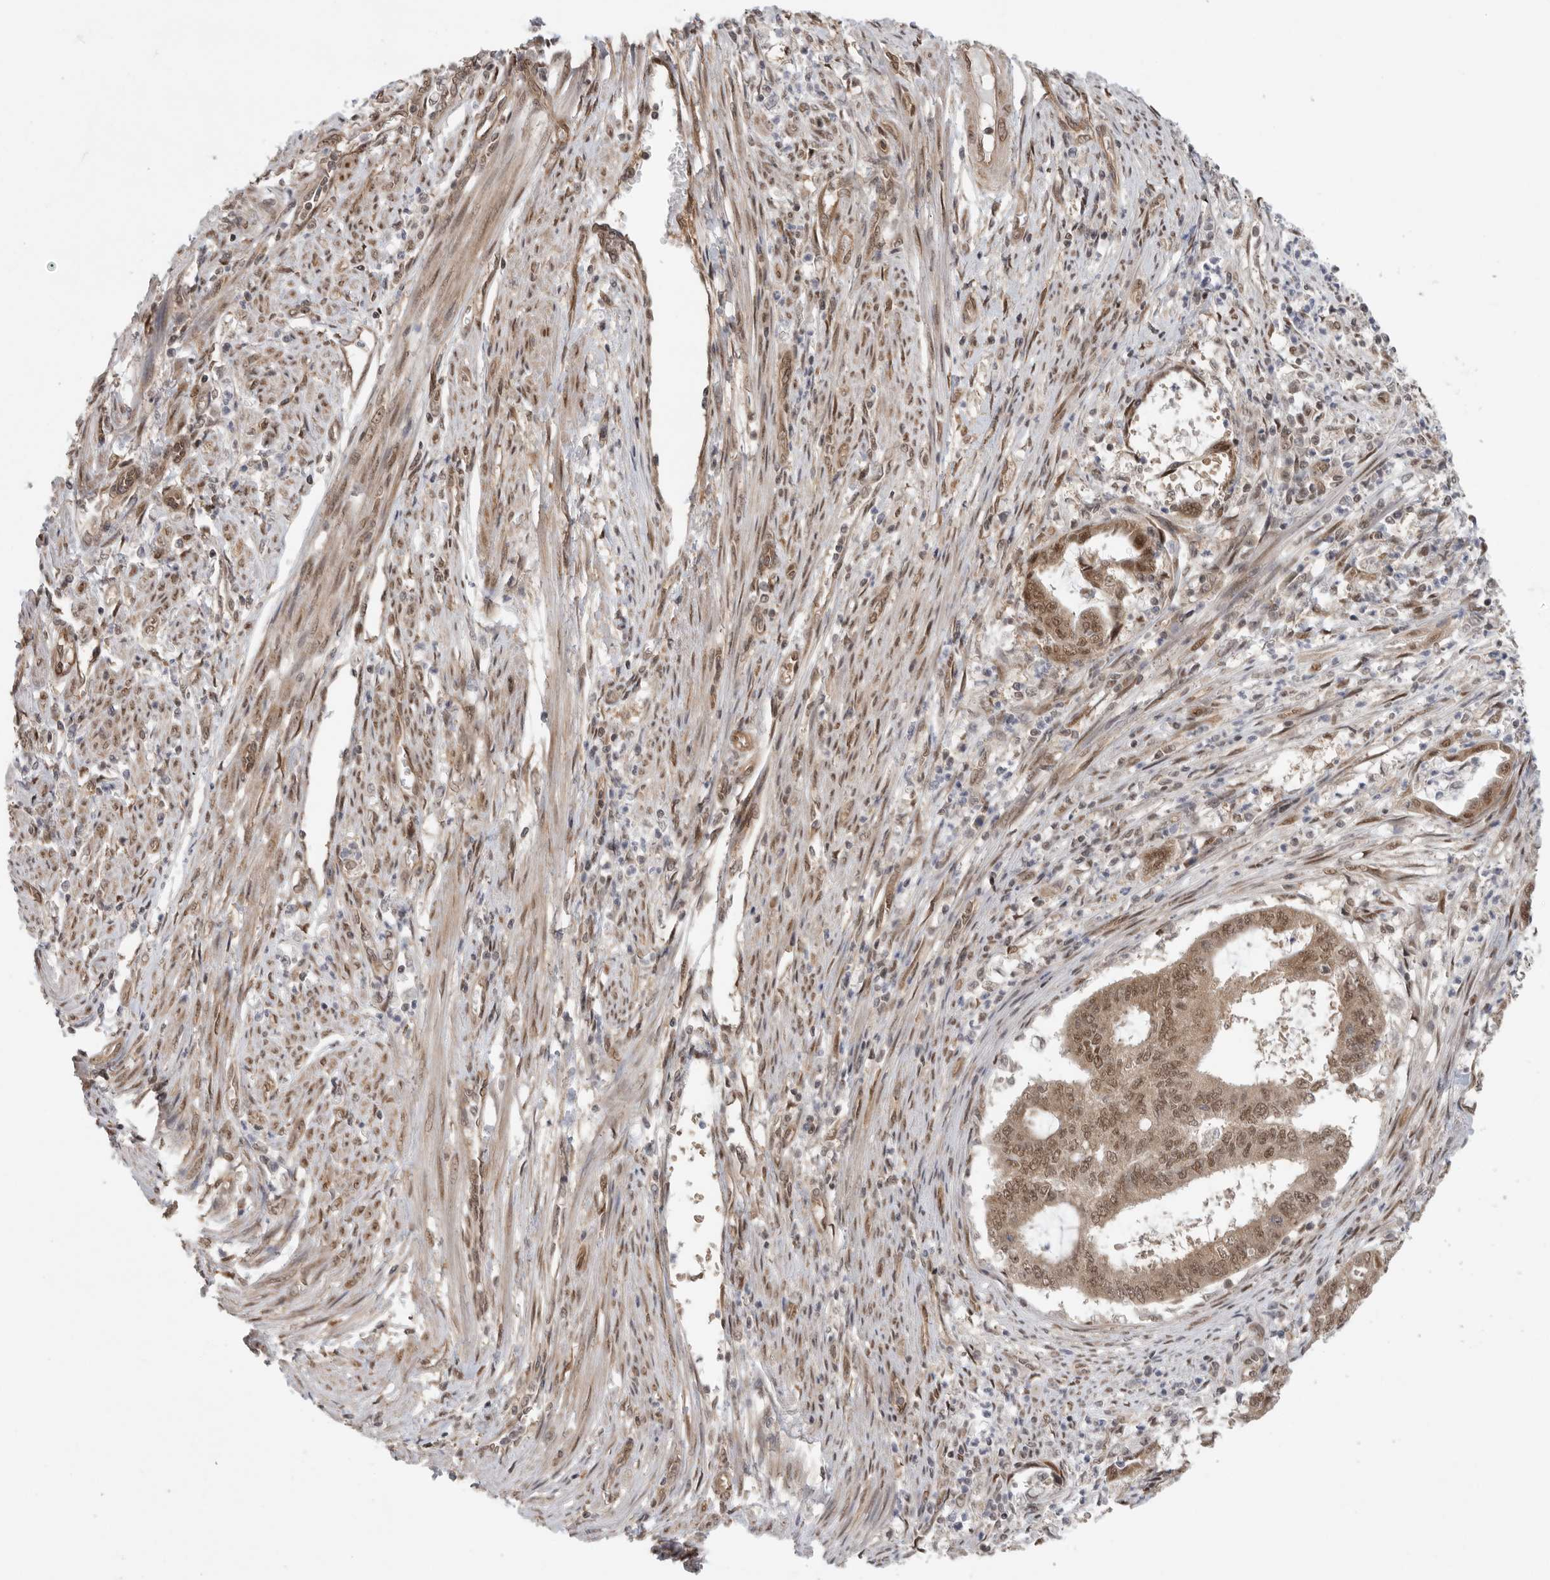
{"staining": {"intensity": "moderate", "quantity": ">75%", "location": "cytoplasmic/membranous,nuclear"}, "tissue": "endometrial cancer", "cell_type": "Tumor cells", "image_type": "cancer", "snomed": [{"axis": "morphology", "description": "Adenocarcinoma, NOS"}, {"axis": "topography", "description": "Endometrium"}], "caption": "Immunohistochemistry (IHC) (DAB (3,3'-diaminobenzidine)) staining of endometrial cancer shows moderate cytoplasmic/membranous and nuclear protein expression in about >75% of tumor cells.", "gene": "VPS50", "patient": {"sex": "female", "age": 51}}